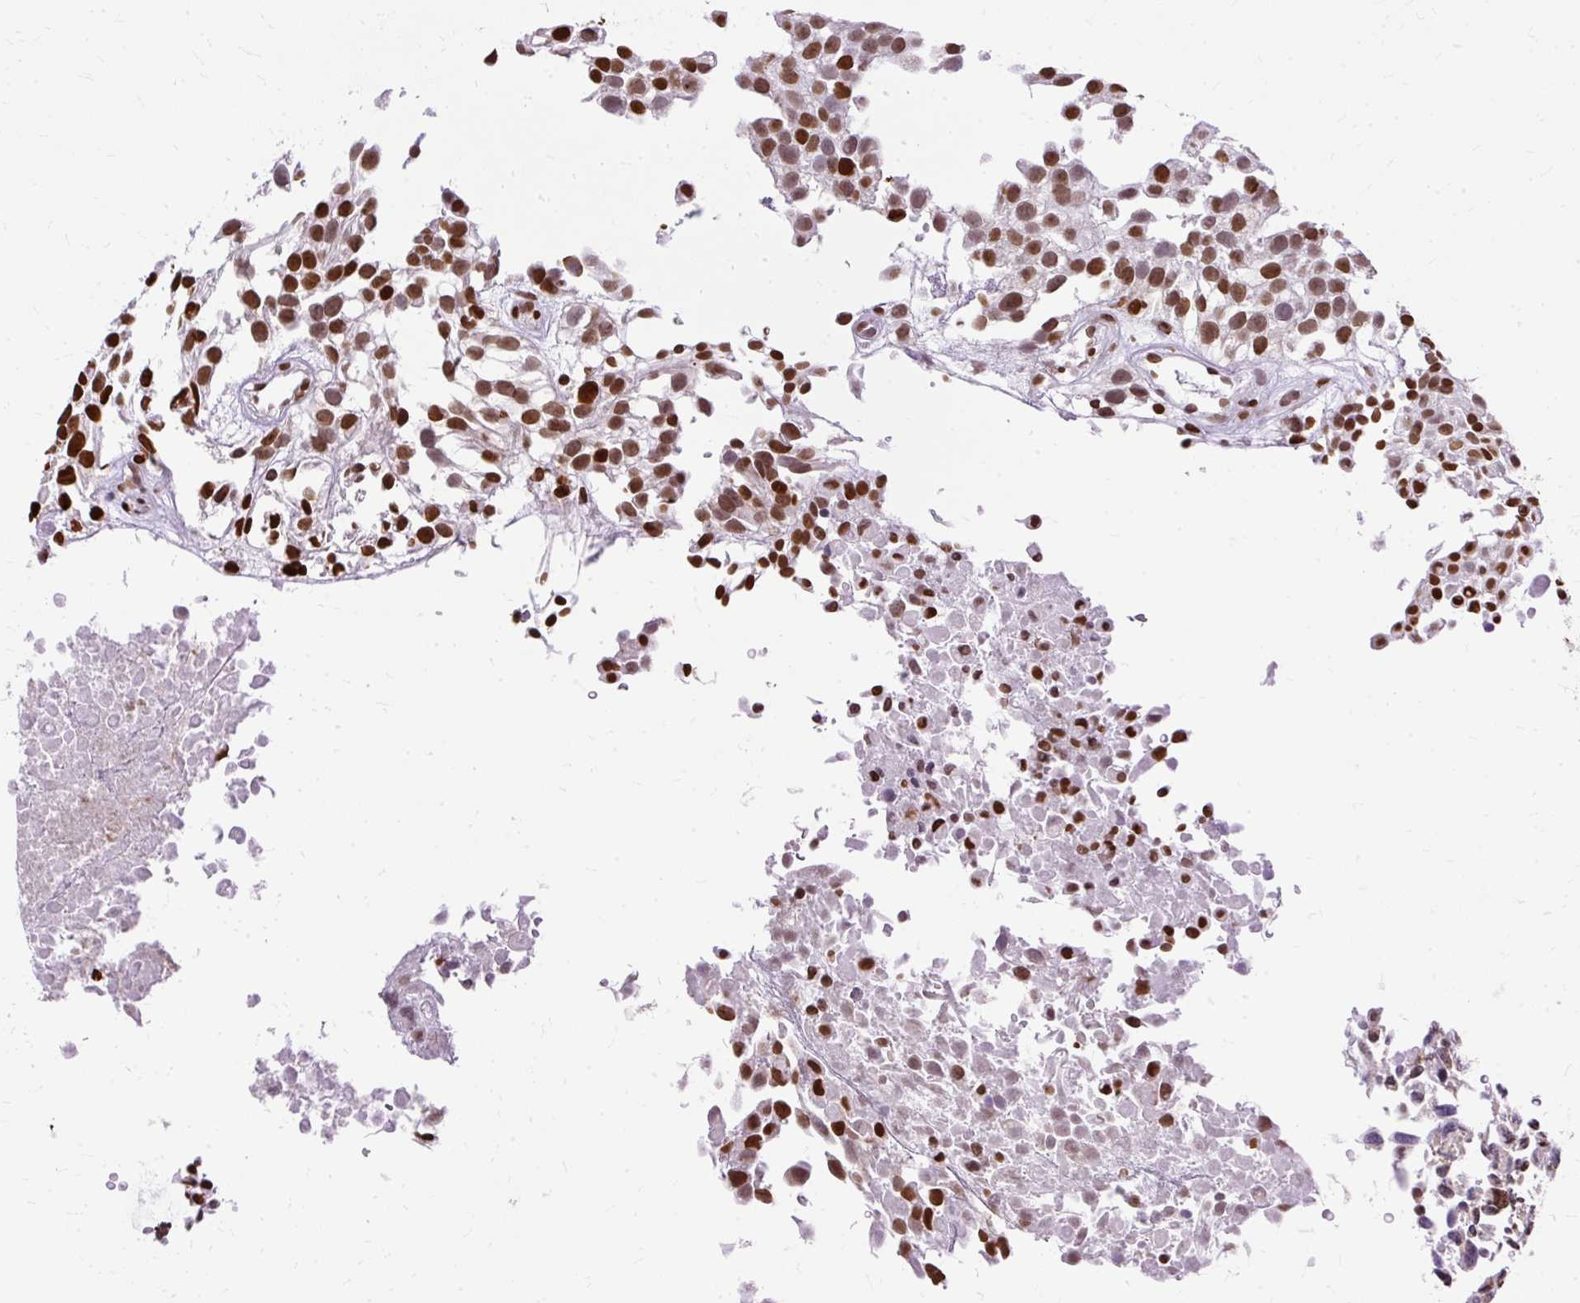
{"staining": {"intensity": "strong", "quantity": ">75%", "location": "nuclear"}, "tissue": "urothelial cancer", "cell_type": "Tumor cells", "image_type": "cancer", "snomed": [{"axis": "morphology", "description": "Urothelial carcinoma, High grade"}, {"axis": "topography", "description": "Urinary bladder"}], "caption": "Protein staining of urothelial cancer tissue exhibits strong nuclear positivity in about >75% of tumor cells.", "gene": "TMEM184C", "patient": {"sex": "male", "age": 56}}